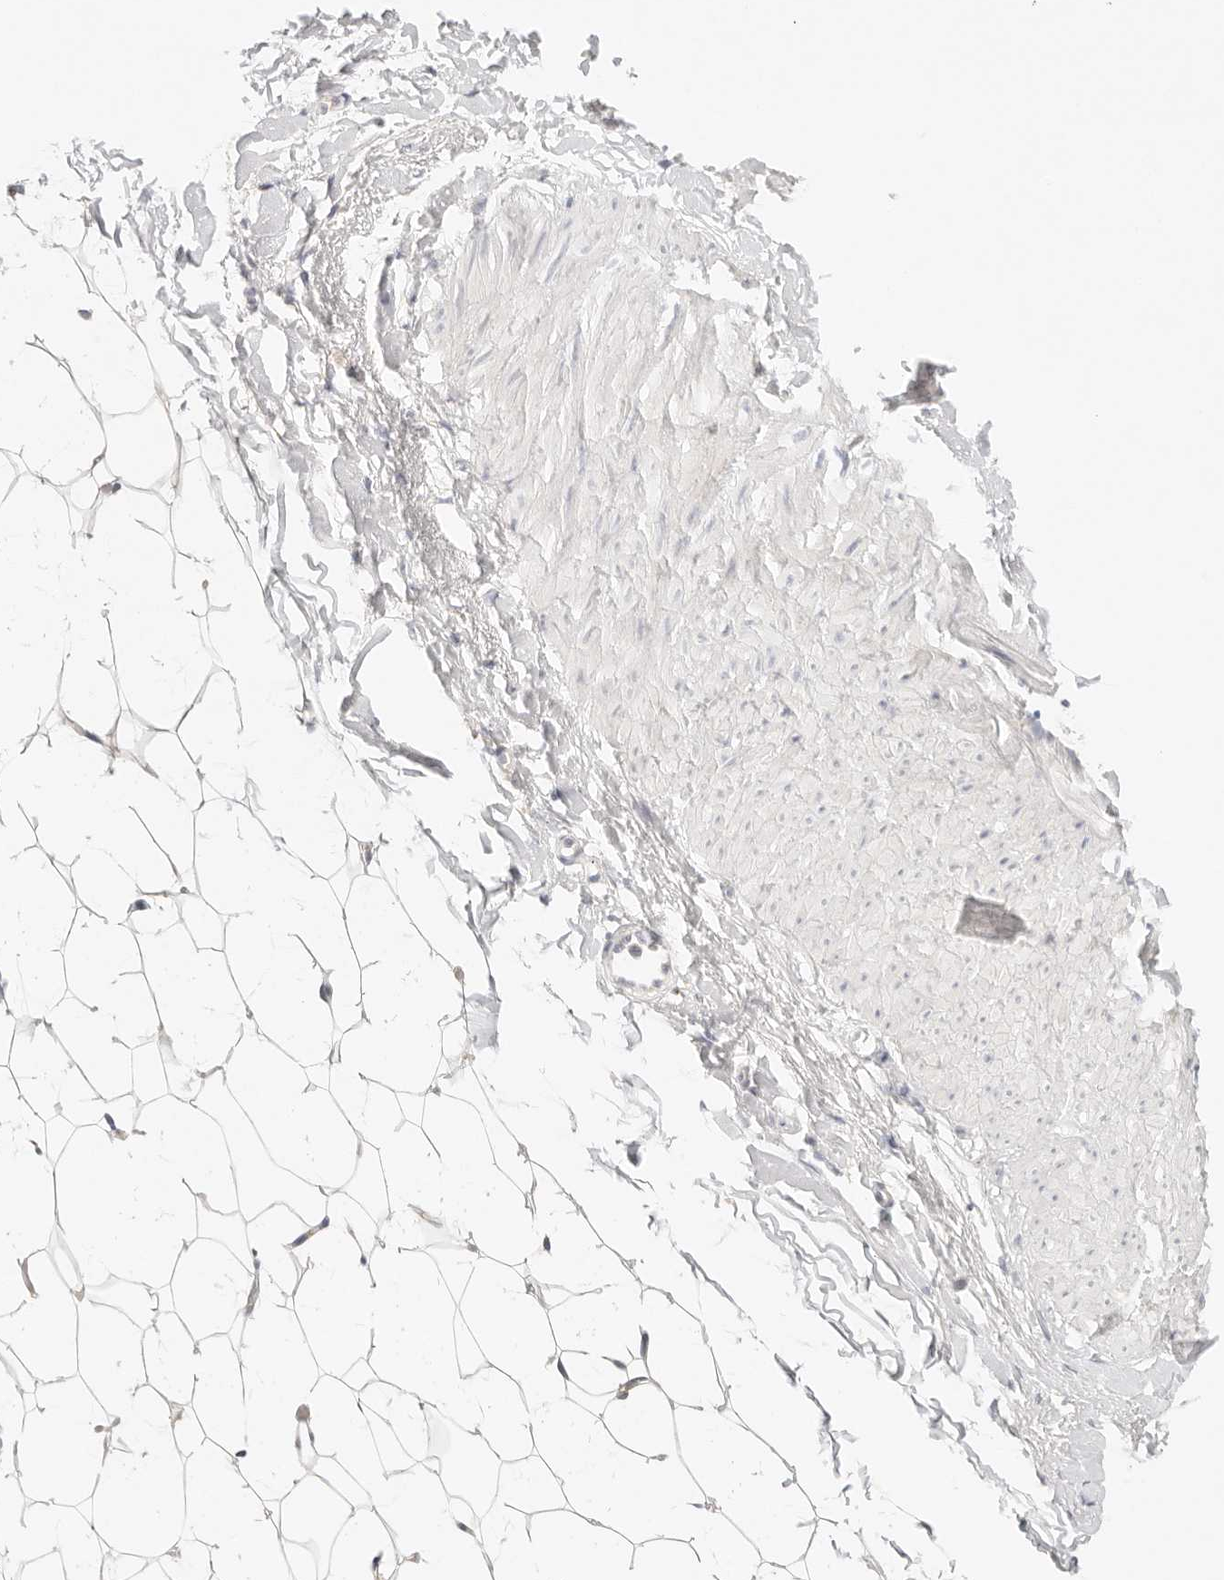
{"staining": {"intensity": "negative", "quantity": "none", "location": "none"}, "tissue": "breast", "cell_type": "Adipocytes", "image_type": "normal", "snomed": [{"axis": "morphology", "description": "Normal tissue, NOS"}, {"axis": "topography", "description": "Breast"}], "caption": "Immunohistochemistry micrograph of unremarkable breast stained for a protein (brown), which reveals no positivity in adipocytes. (Stains: DAB (3,3'-diaminobenzidine) immunohistochemistry with hematoxylin counter stain, Microscopy: brightfield microscopy at high magnification).", "gene": "CEP120", "patient": {"sex": "female", "age": 23}}